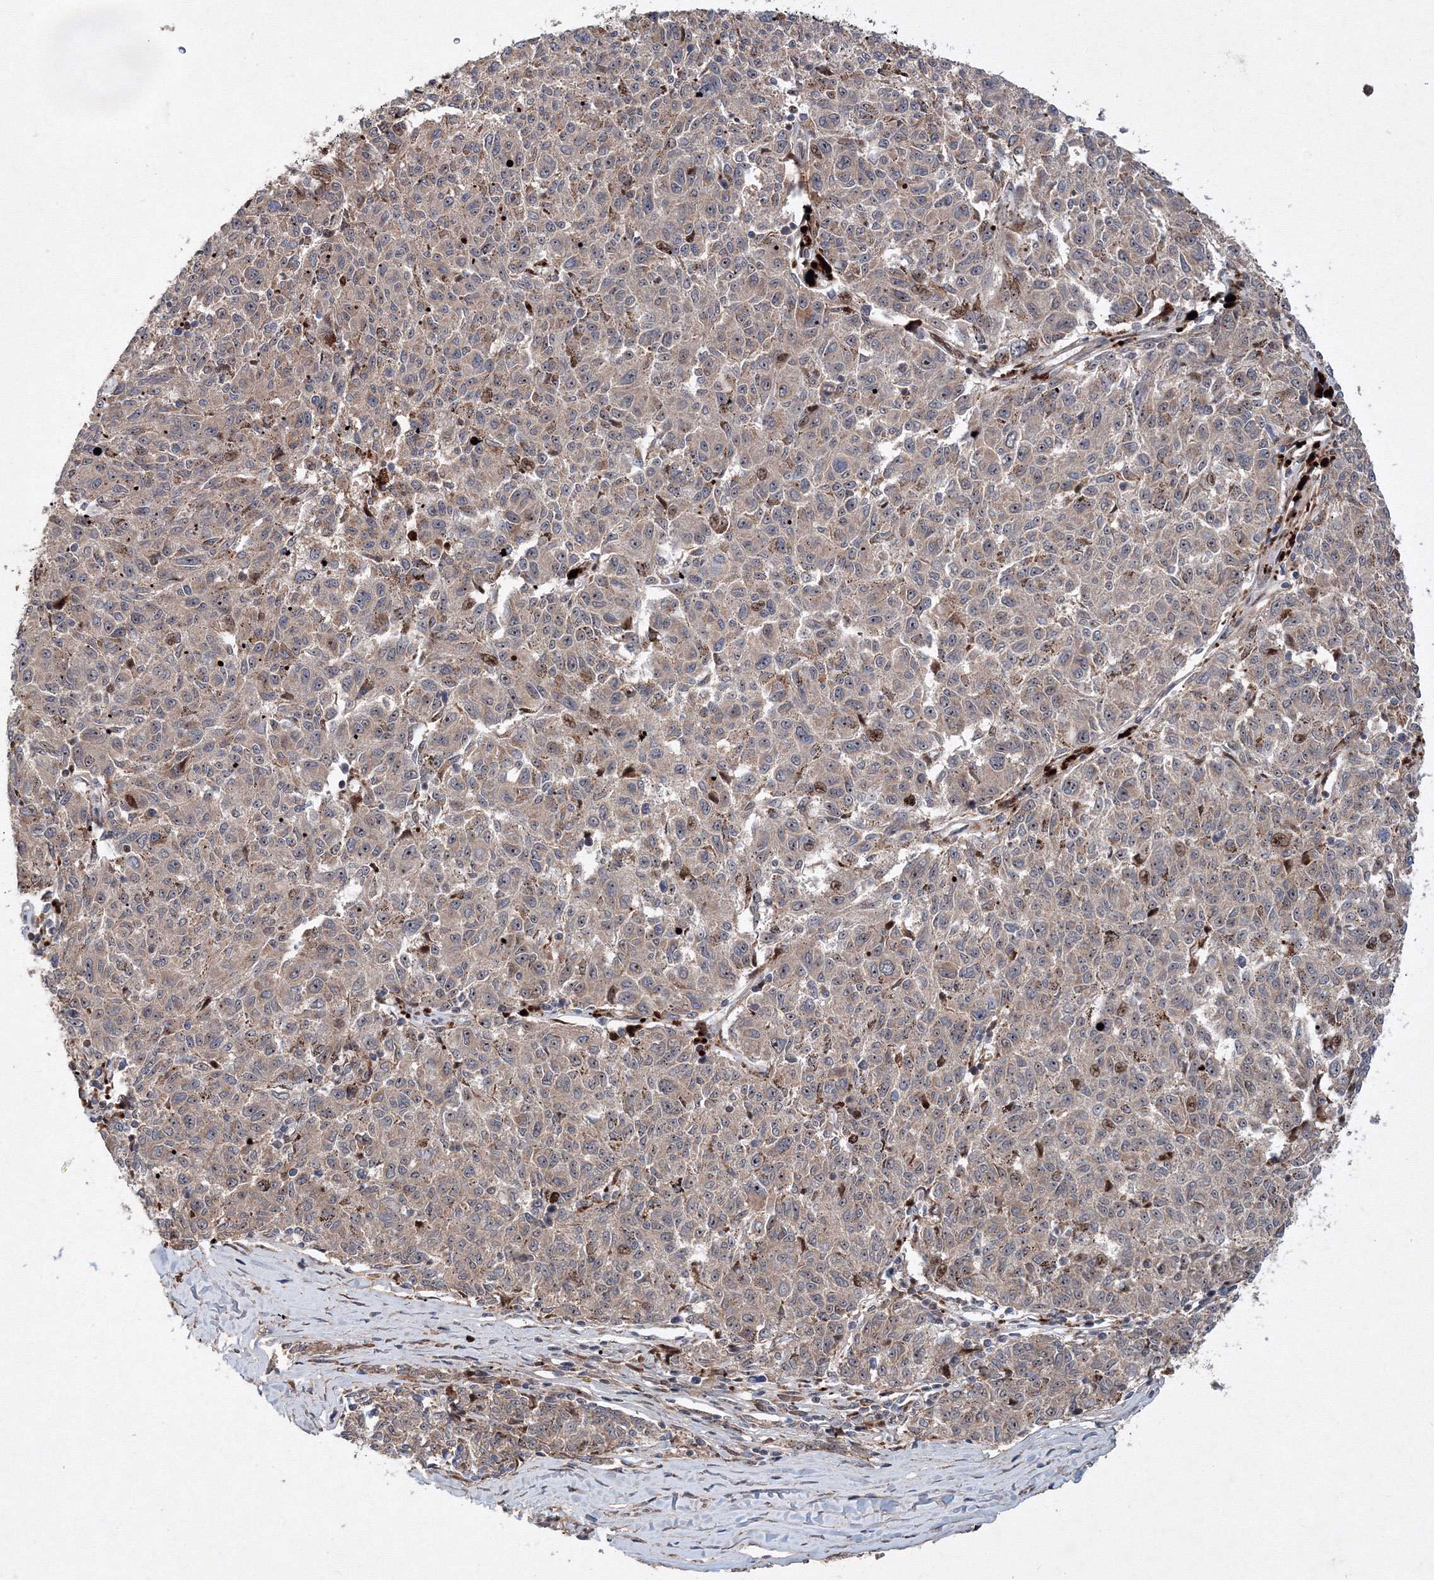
{"staining": {"intensity": "moderate", "quantity": "<25%", "location": "cytoplasmic/membranous,nuclear"}, "tissue": "melanoma", "cell_type": "Tumor cells", "image_type": "cancer", "snomed": [{"axis": "morphology", "description": "Malignant melanoma, NOS"}, {"axis": "topography", "description": "Skin"}], "caption": "Malignant melanoma was stained to show a protein in brown. There is low levels of moderate cytoplasmic/membranous and nuclear positivity in approximately <25% of tumor cells.", "gene": "ANKAR", "patient": {"sex": "female", "age": 72}}